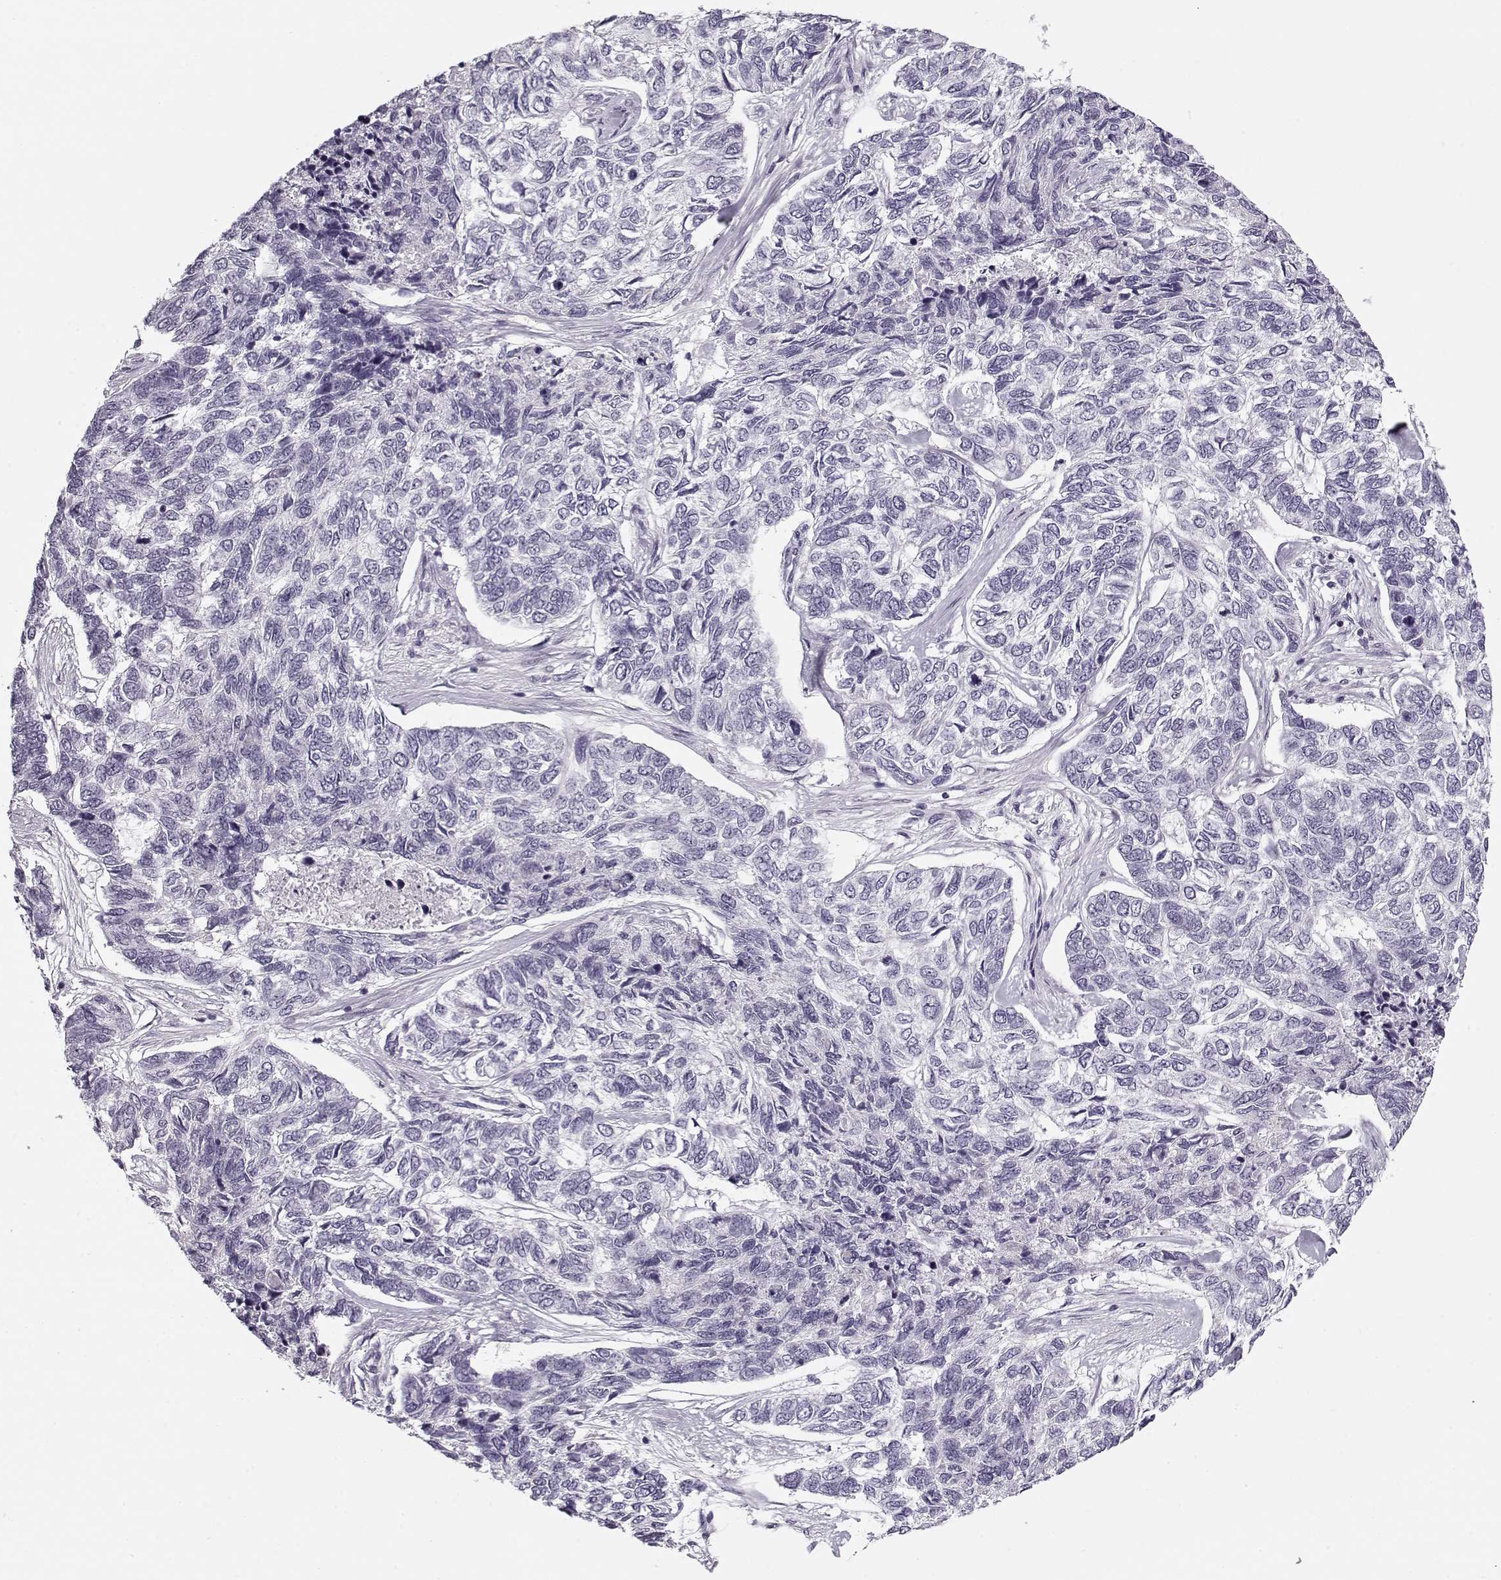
{"staining": {"intensity": "negative", "quantity": "none", "location": "none"}, "tissue": "skin cancer", "cell_type": "Tumor cells", "image_type": "cancer", "snomed": [{"axis": "morphology", "description": "Basal cell carcinoma"}, {"axis": "topography", "description": "Skin"}], "caption": "DAB immunohistochemical staining of basal cell carcinoma (skin) shows no significant staining in tumor cells.", "gene": "PNMT", "patient": {"sex": "female", "age": 65}}